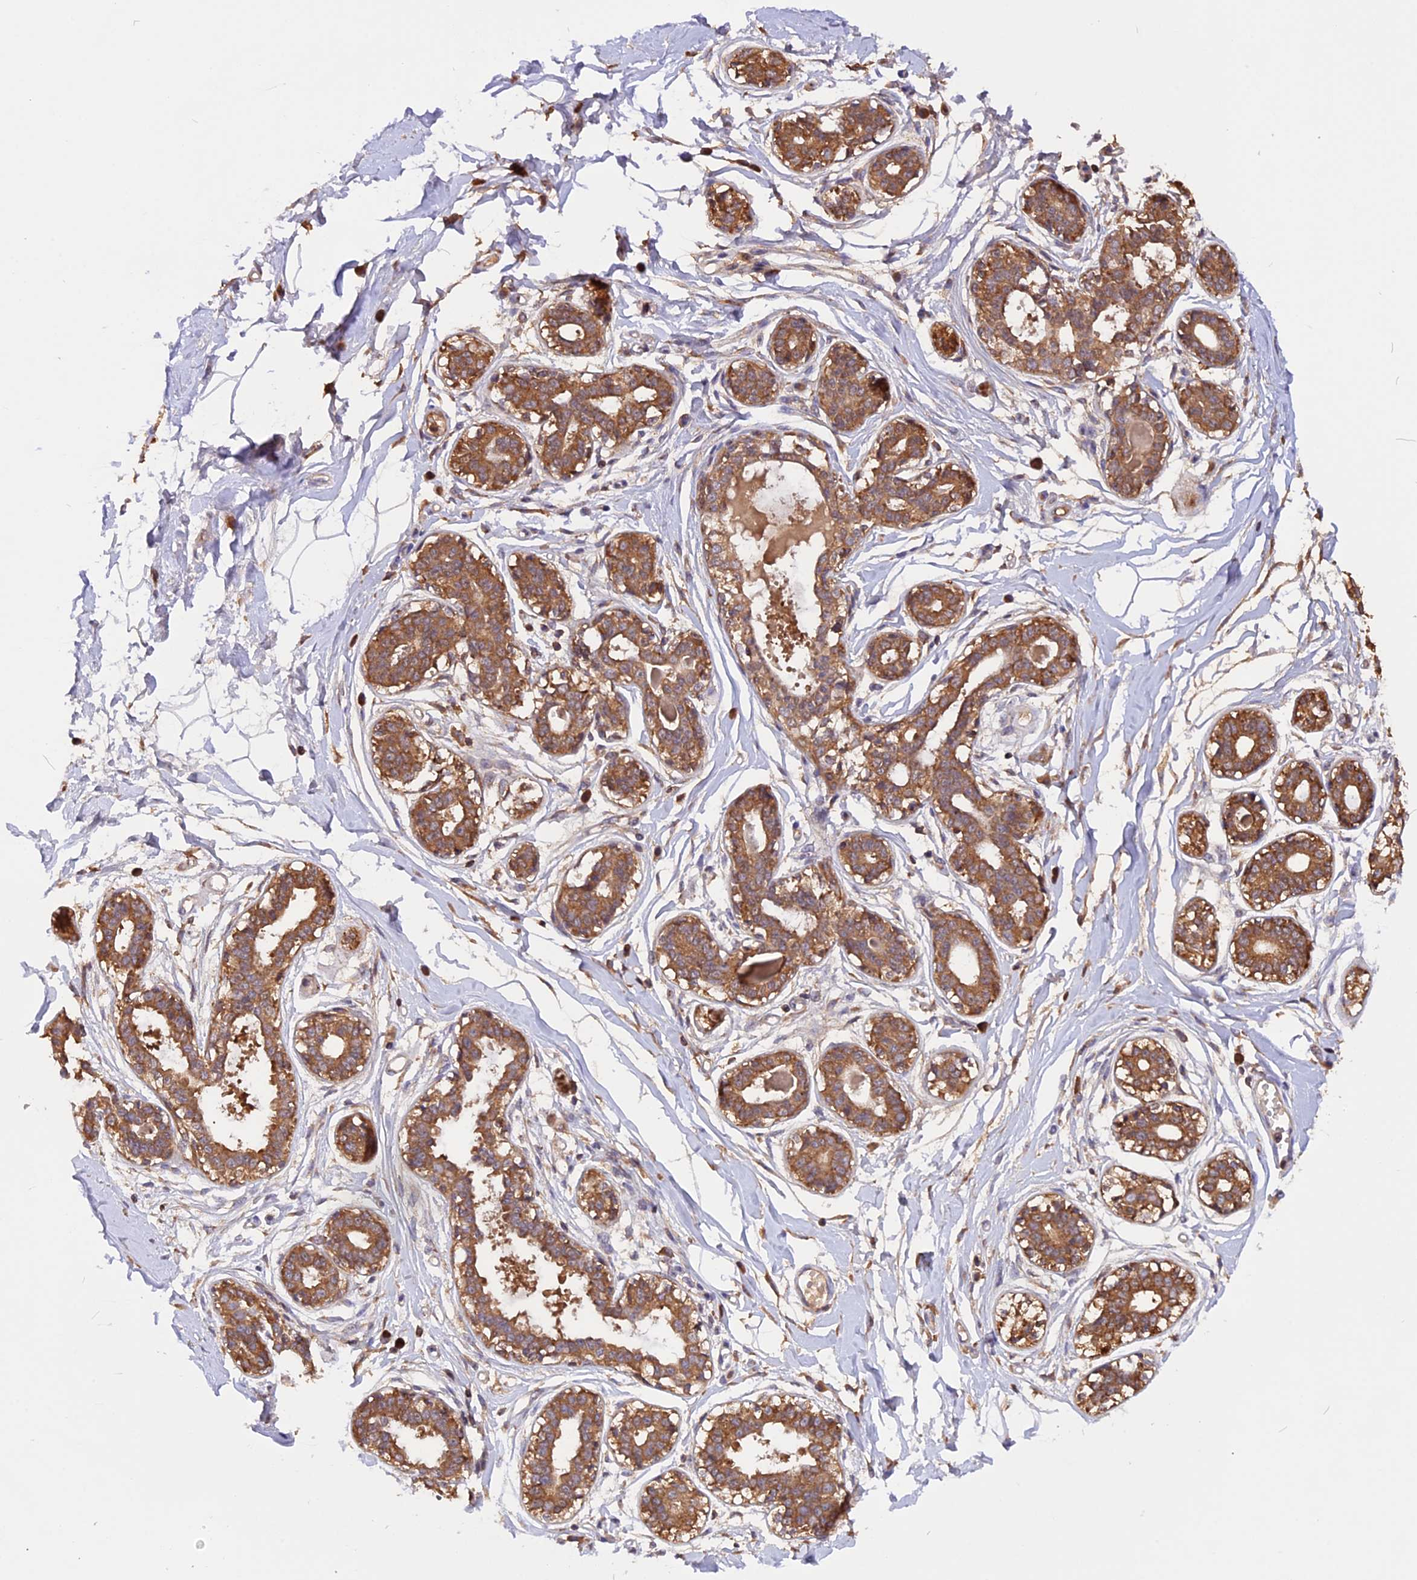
{"staining": {"intensity": "negative", "quantity": "none", "location": "none"}, "tissue": "breast", "cell_type": "Adipocytes", "image_type": "normal", "snomed": [{"axis": "morphology", "description": "Normal tissue, NOS"}, {"axis": "topography", "description": "Breast"}], "caption": "Adipocytes show no significant protein expression in unremarkable breast. Brightfield microscopy of IHC stained with DAB (brown) and hematoxylin (blue), captured at high magnification.", "gene": "MARK4", "patient": {"sex": "female", "age": 45}}